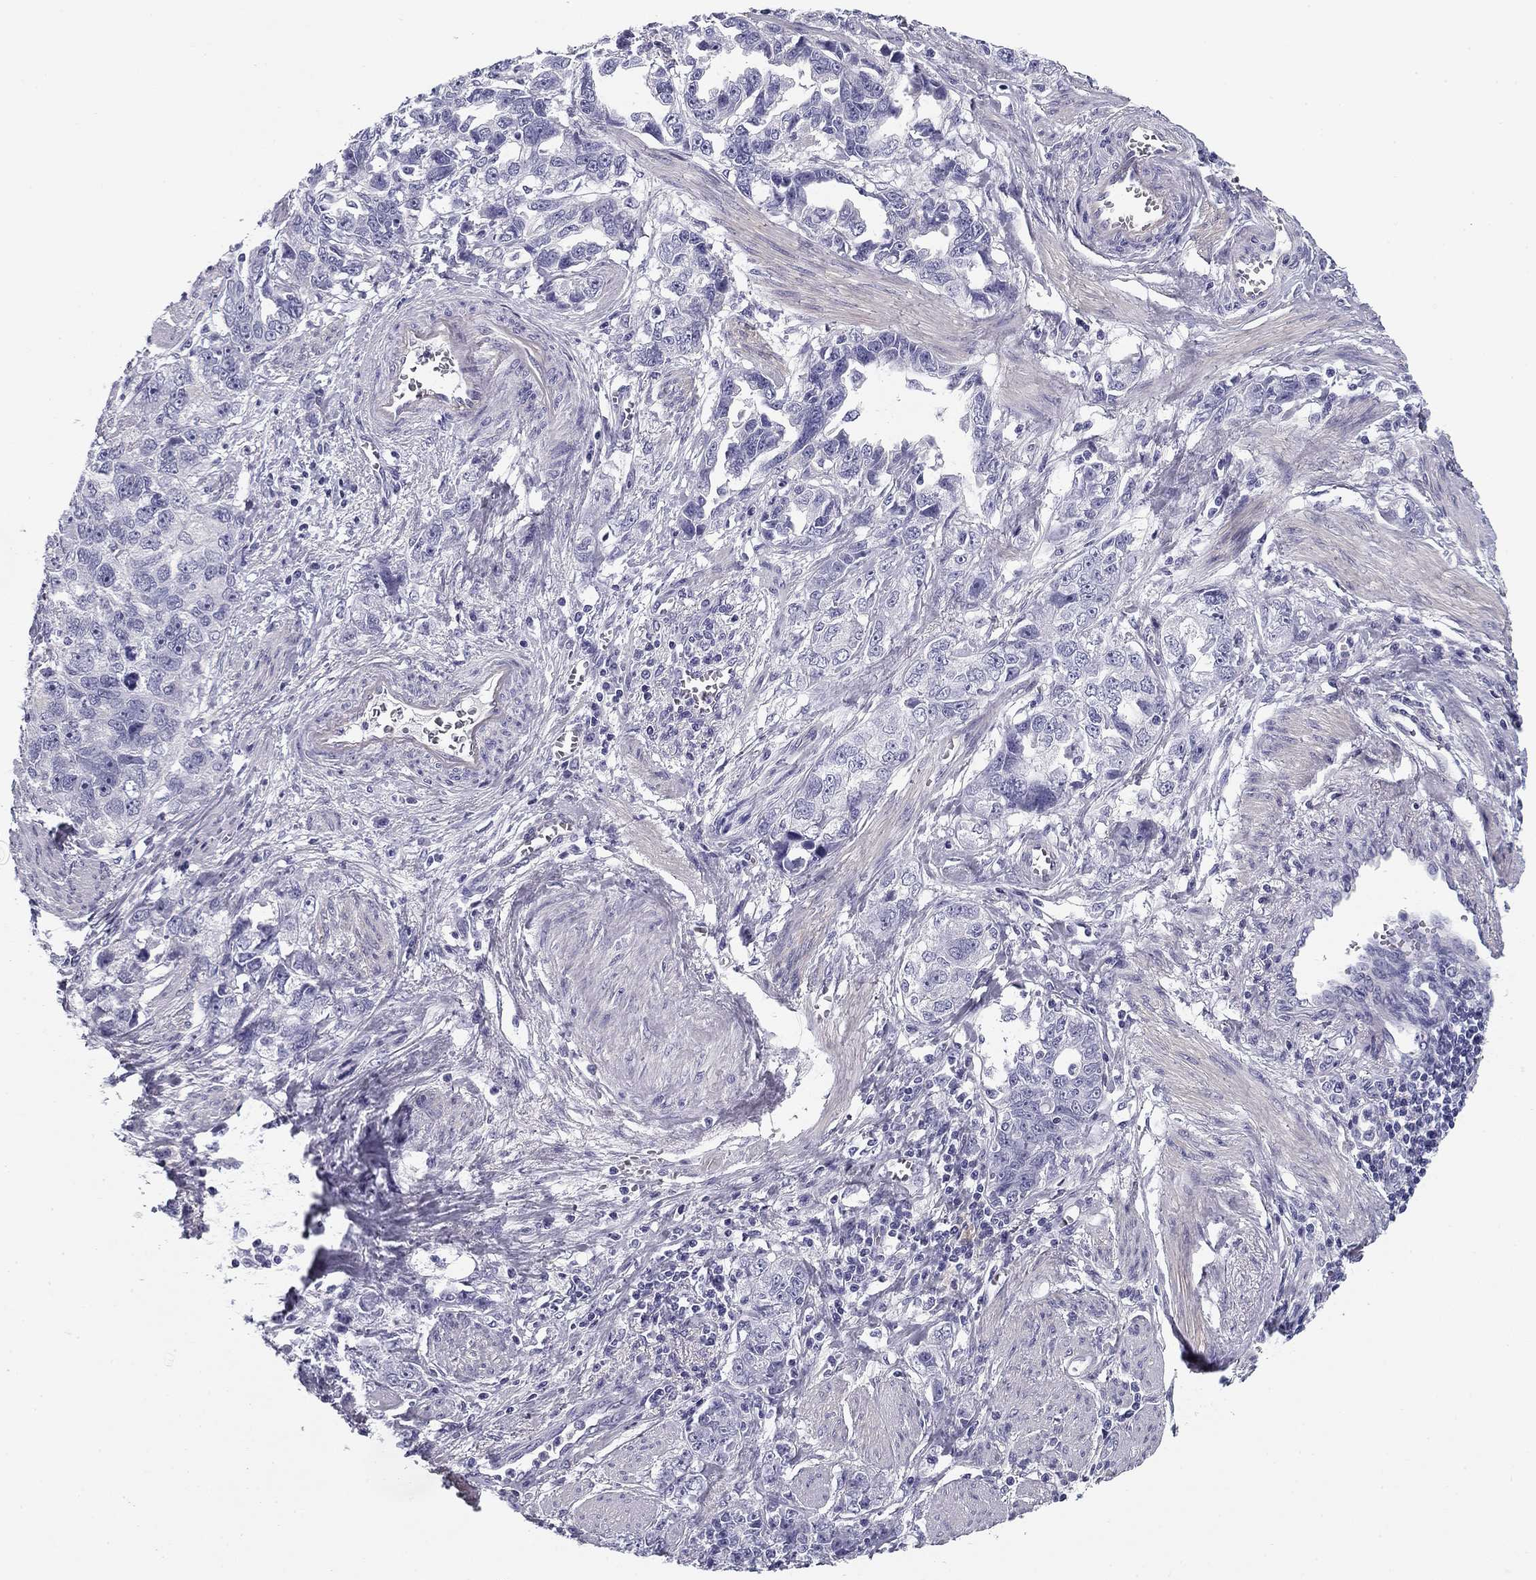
{"staining": {"intensity": "negative", "quantity": "none", "location": "none"}, "tissue": "ovarian cancer", "cell_type": "Tumor cells", "image_type": "cancer", "snomed": [{"axis": "morphology", "description": "Cystadenocarcinoma, serous, NOS"}, {"axis": "topography", "description": "Ovary"}], "caption": "Immunohistochemistry photomicrograph of human ovarian cancer (serous cystadenocarcinoma) stained for a protein (brown), which exhibits no expression in tumor cells. (IHC, brightfield microscopy, high magnification).", "gene": "FLNC", "patient": {"sex": "female", "age": 51}}